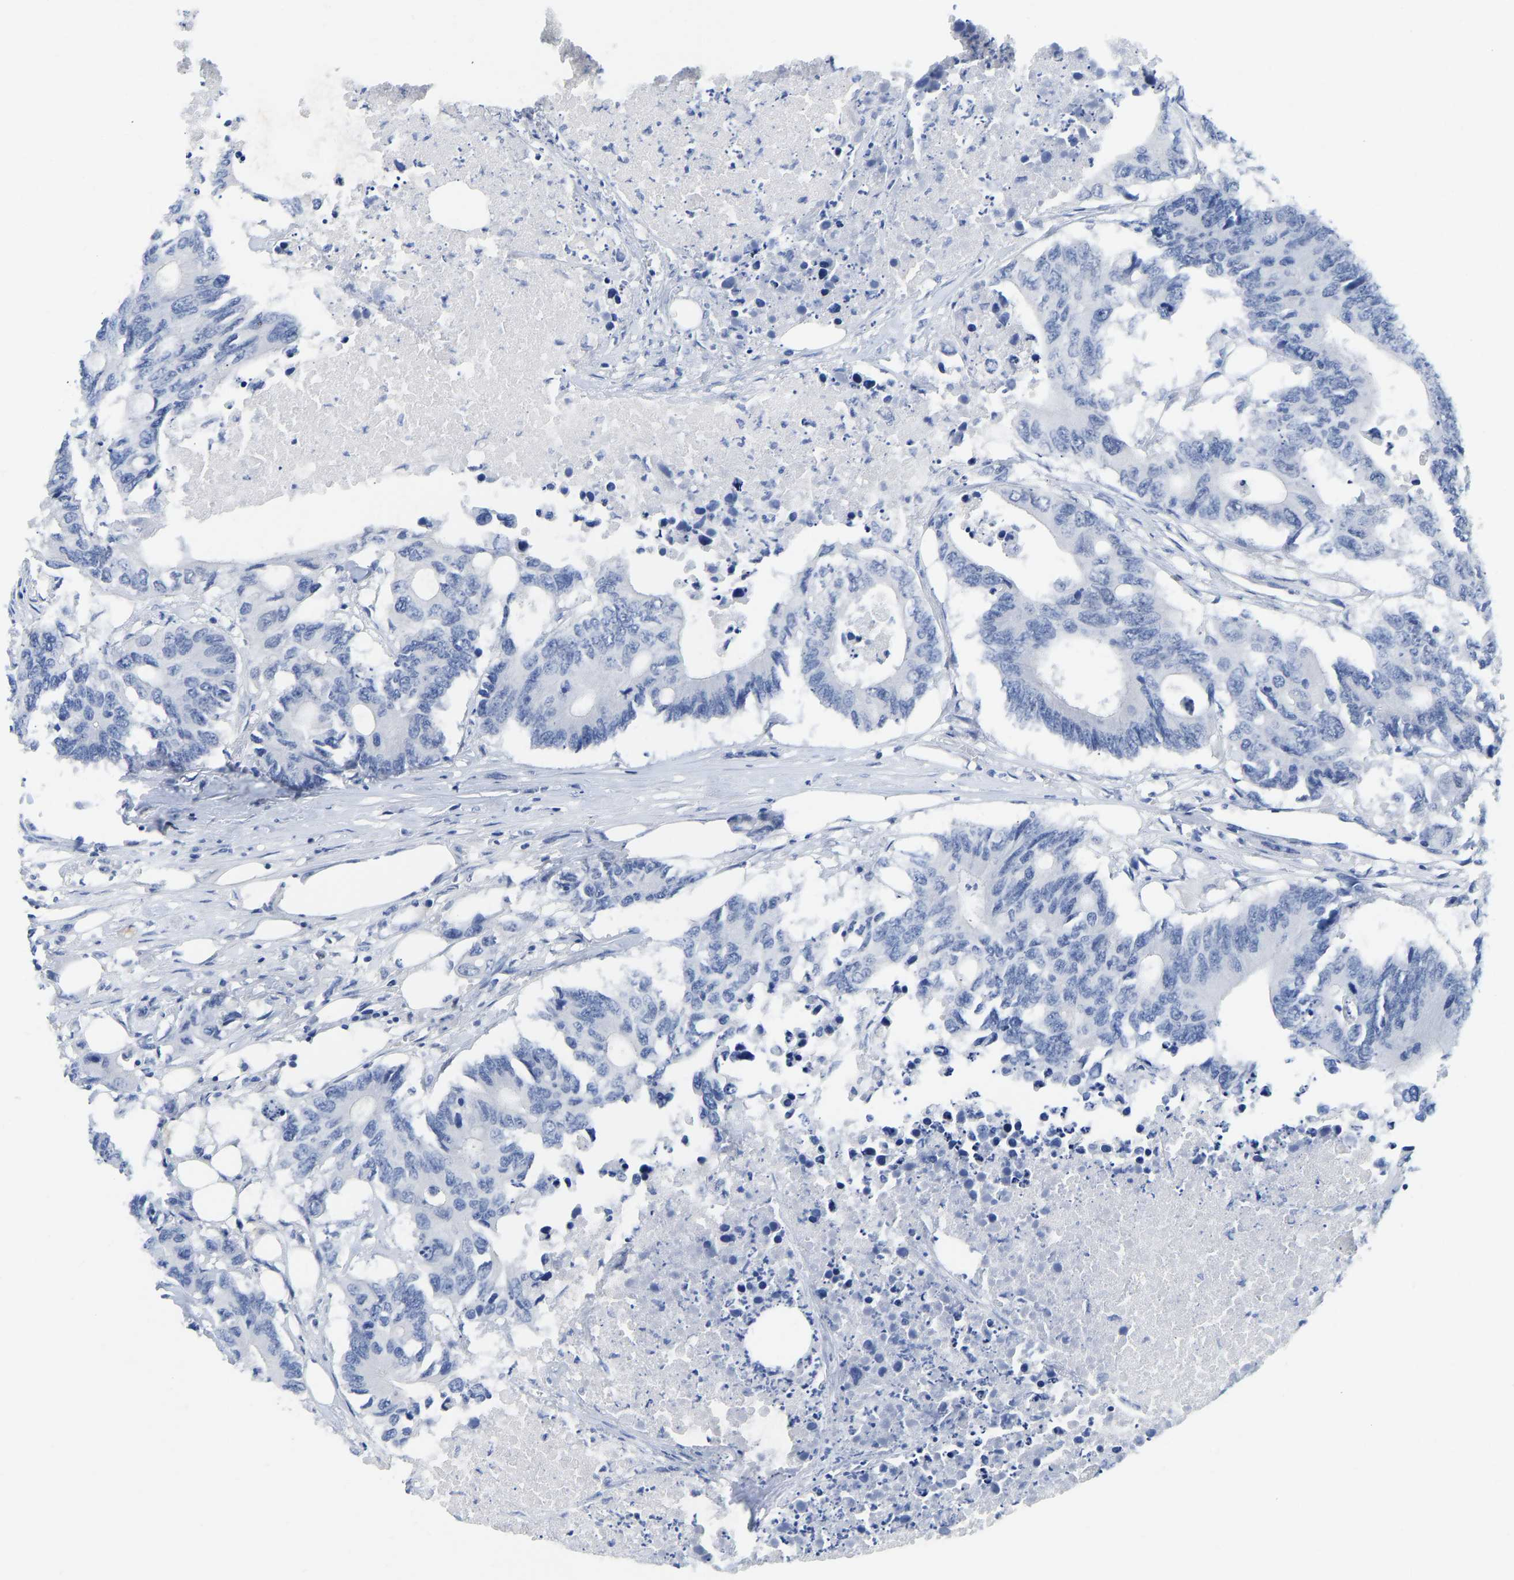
{"staining": {"intensity": "negative", "quantity": "none", "location": "none"}, "tissue": "colorectal cancer", "cell_type": "Tumor cells", "image_type": "cancer", "snomed": [{"axis": "morphology", "description": "Adenocarcinoma, NOS"}, {"axis": "topography", "description": "Colon"}], "caption": "Colorectal cancer stained for a protein using immunohistochemistry (IHC) reveals no staining tumor cells.", "gene": "TCF7", "patient": {"sex": "male", "age": 71}}